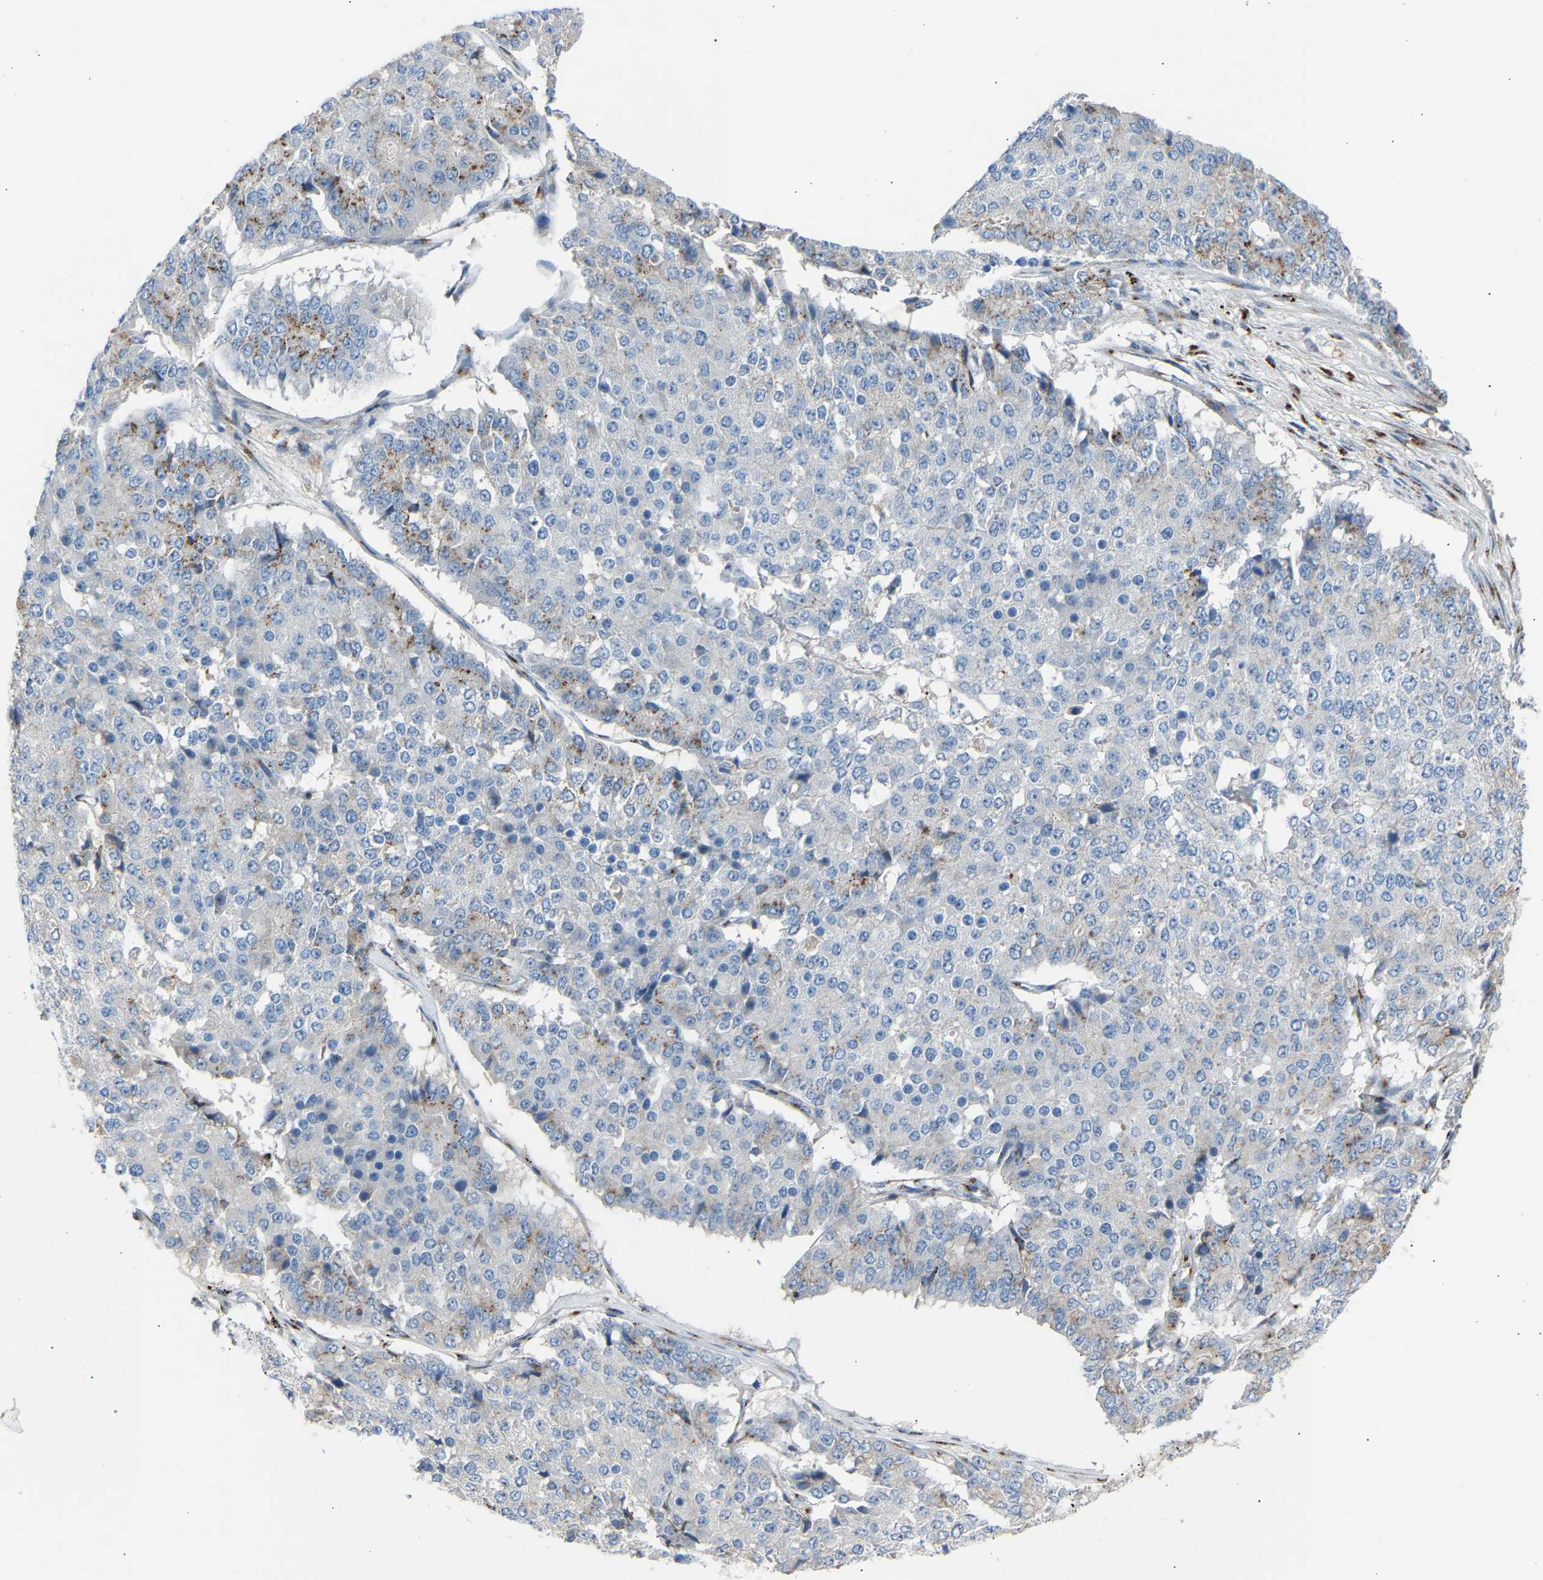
{"staining": {"intensity": "weak", "quantity": "25%-75%", "location": "cytoplasmic/membranous"}, "tissue": "pancreatic cancer", "cell_type": "Tumor cells", "image_type": "cancer", "snomed": [{"axis": "morphology", "description": "Adenocarcinoma, NOS"}, {"axis": "topography", "description": "Pancreas"}], "caption": "Immunohistochemistry (IHC) (DAB (3,3'-diaminobenzidine)) staining of pancreatic cancer demonstrates weak cytoplasmic/membranous protein expression in about 25%-75% of tumor cells. (brown staining indicates protein expression, while blue staining denotes nuclei).", "gene": "CYREN", "patient": {"sex": "male", "age": 50}}